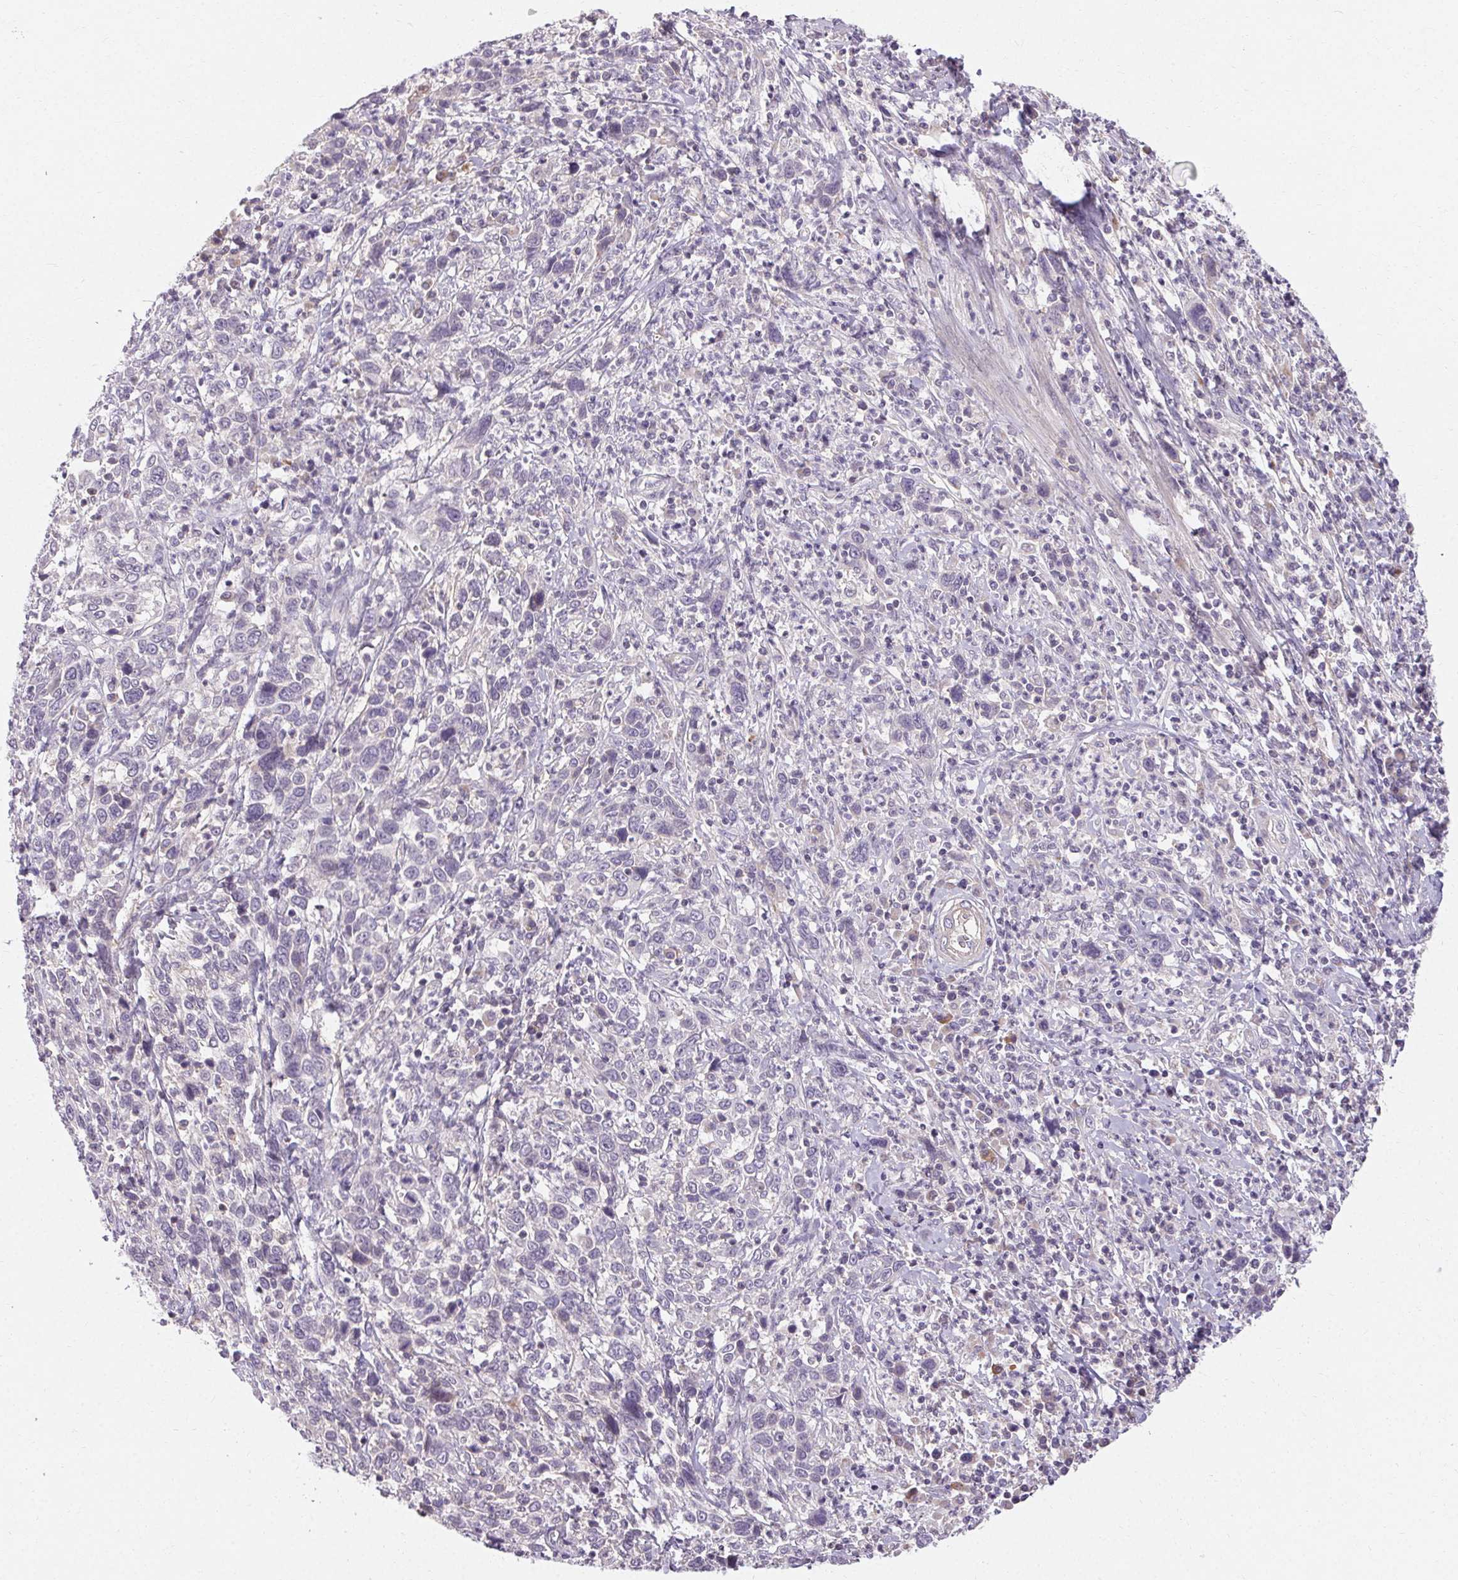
{"staining": {"intensity": "negative", "quantity": "none", "location": "none"}, "tissue": "cervical cancer", "cell_type": "Tumor cells", "image_type": "cancer", "snomed": [{"axis": "morphology", "description": "Squamous cell carcinoma, NOS"}, {"axis": "topography", "description": "Cervix"}], "caption": "This is an IHC histopathology image of human cervical cancer (squamous cell carcinoma). There is no positivity in tumor cells.", "gene": "TMEM52B", "patient": {"sex": "female", "age": 46}}